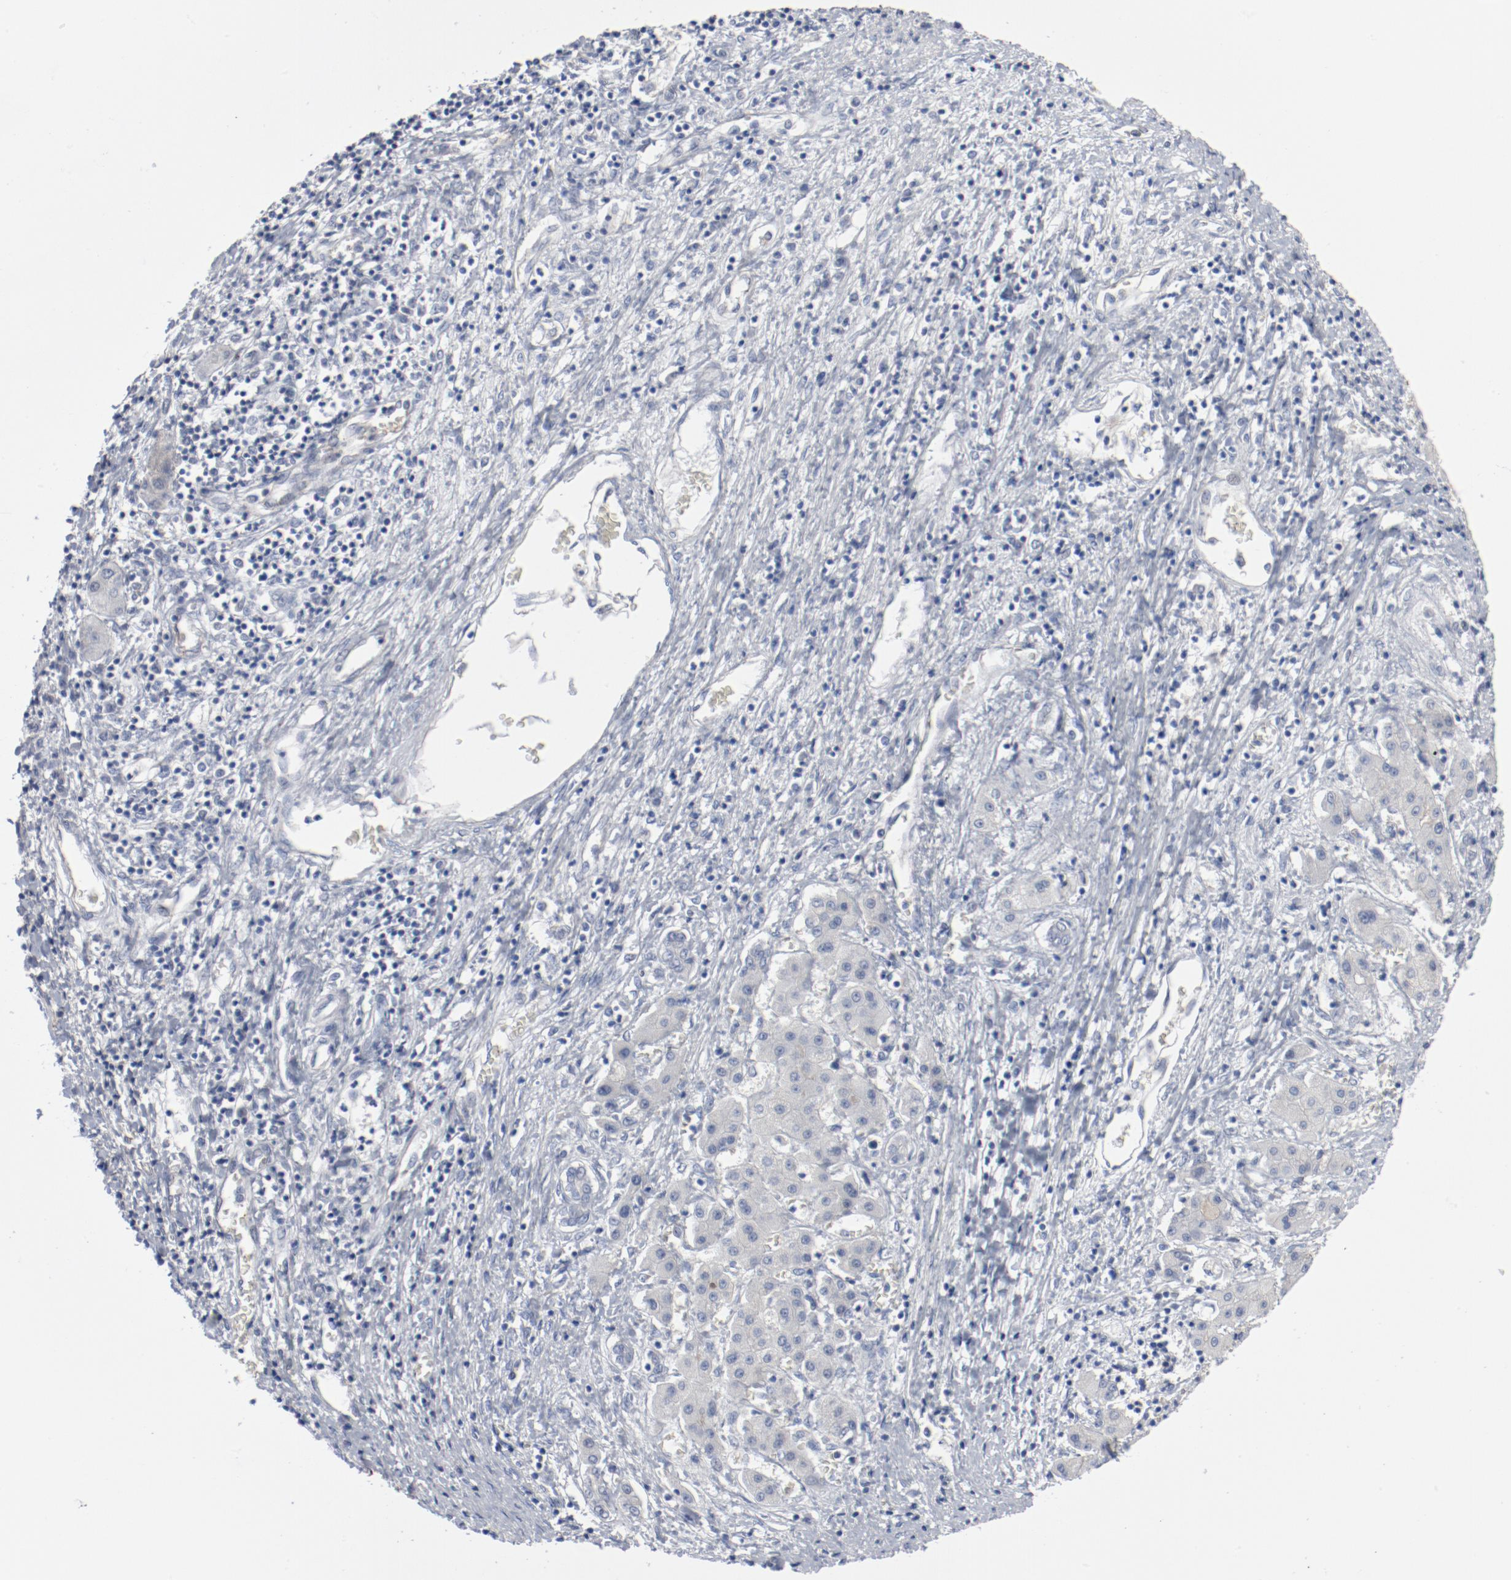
{"staining": {"intensity": "negative", "quantity": "none", "location": "none"}, "tissue": "liver cancer", "cell_type": "Tumor cells", "image_type": "cancer", "snomed": [{"axis": "morphology", "description": "Carcinoma, Hepatocellular, NOS"}, {"axis": "topography", "description": "Liver"}], "caption": "High power microscopy histopathology image of an IHC histopathology image of liver hepatocellular carcinoma, revealing no significant staining in tumor cells.", "gene": "CDK1", "patient": {"sex": "male", "age": 24}}